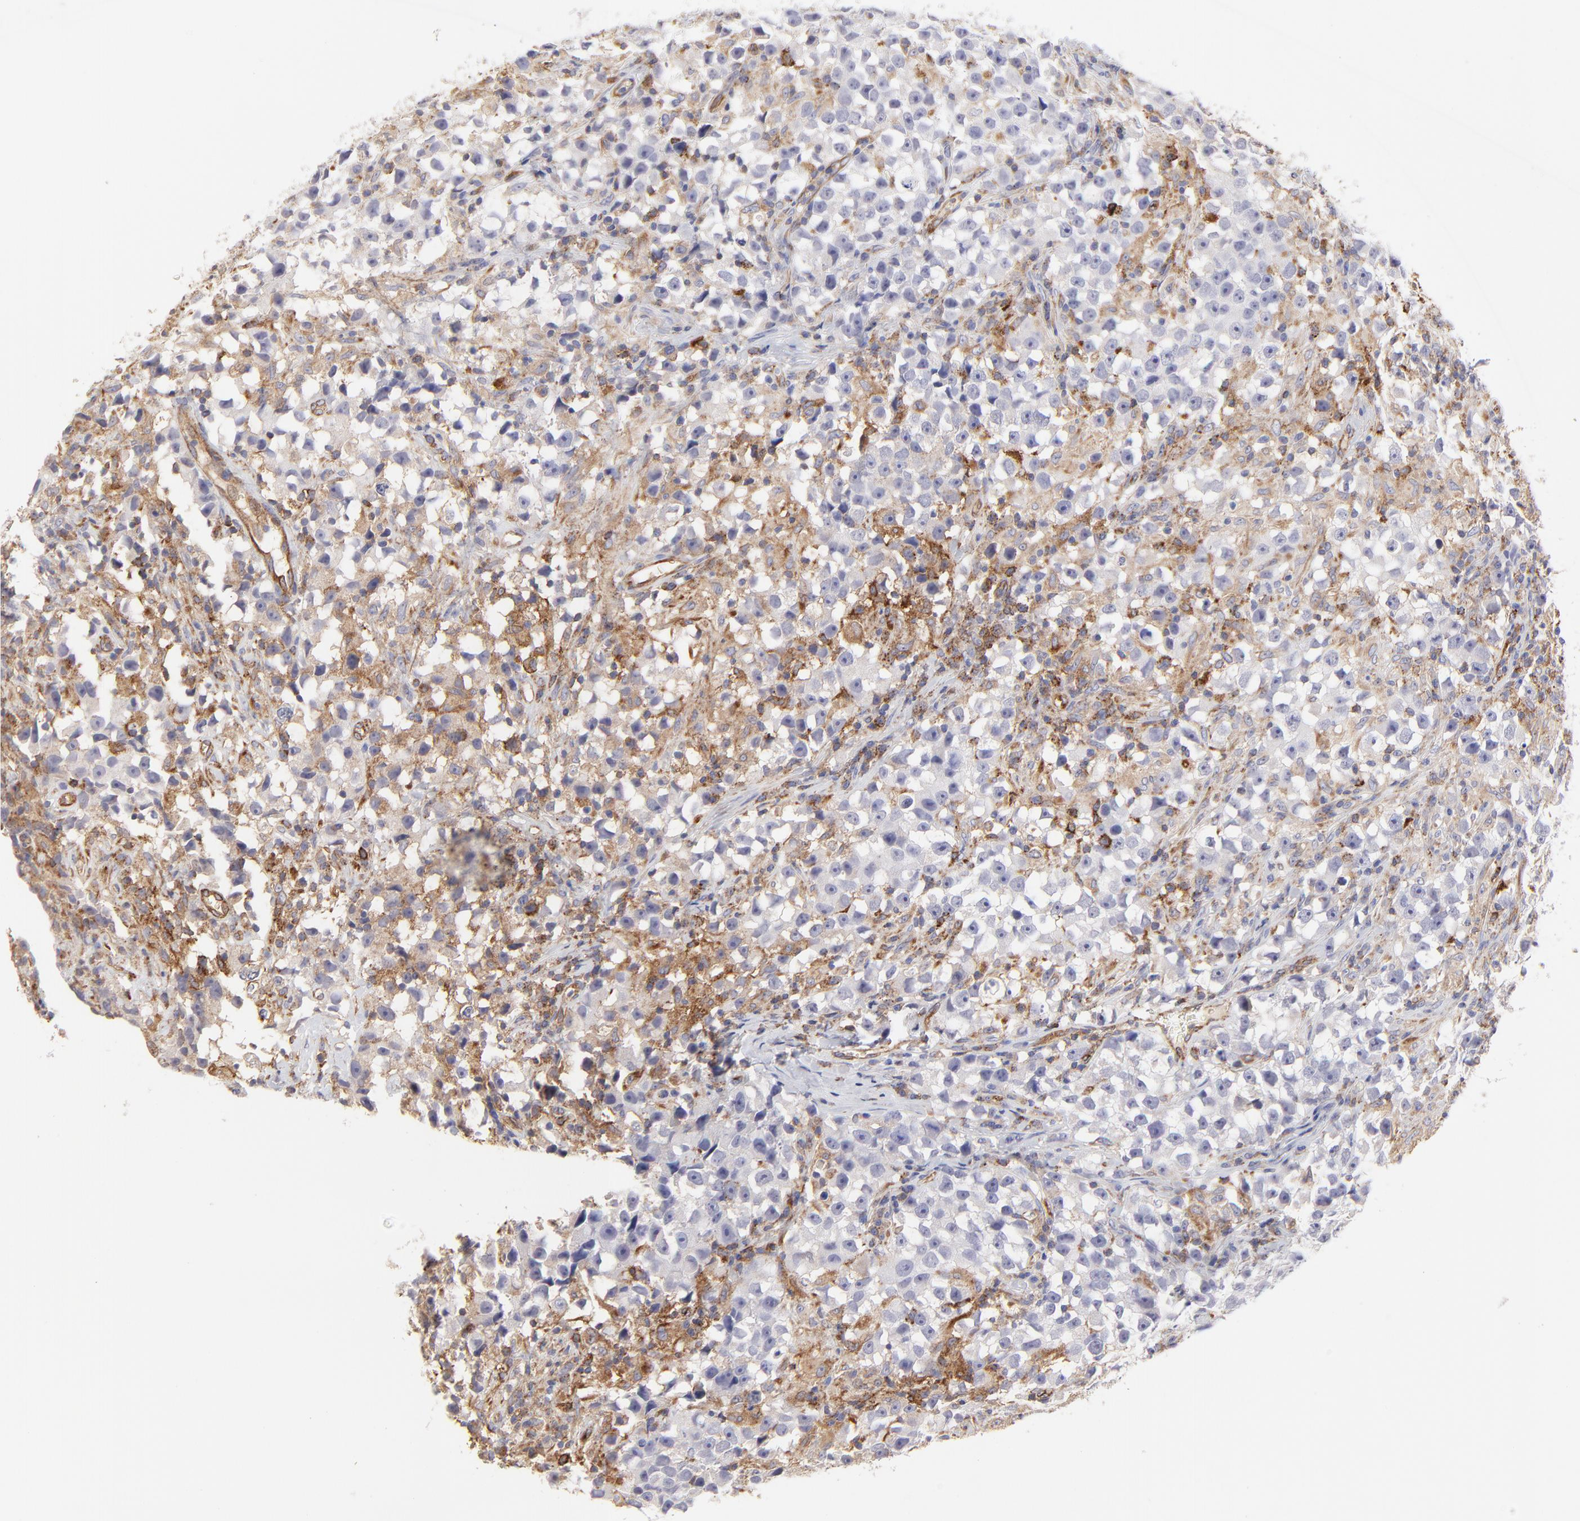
{"staining": {"intensity": "moderate", "quantity": "<25%", "location": "cytoplasmic/membranous"}, "tissue": "testis cancer", "cell_type": "Tumor cells", "image_type": "cancer", "snomed": [{"axis": "morphology", "description": "Seminoma, NOS"}, {"axis": "topography", "description": "Testis"}], "caption": "Seminoma (testis) stained with a protein marker reveals moderate staining in tumor cells.", "gene": "COX8C", "patient": {"sex": "male", "age": 33}}